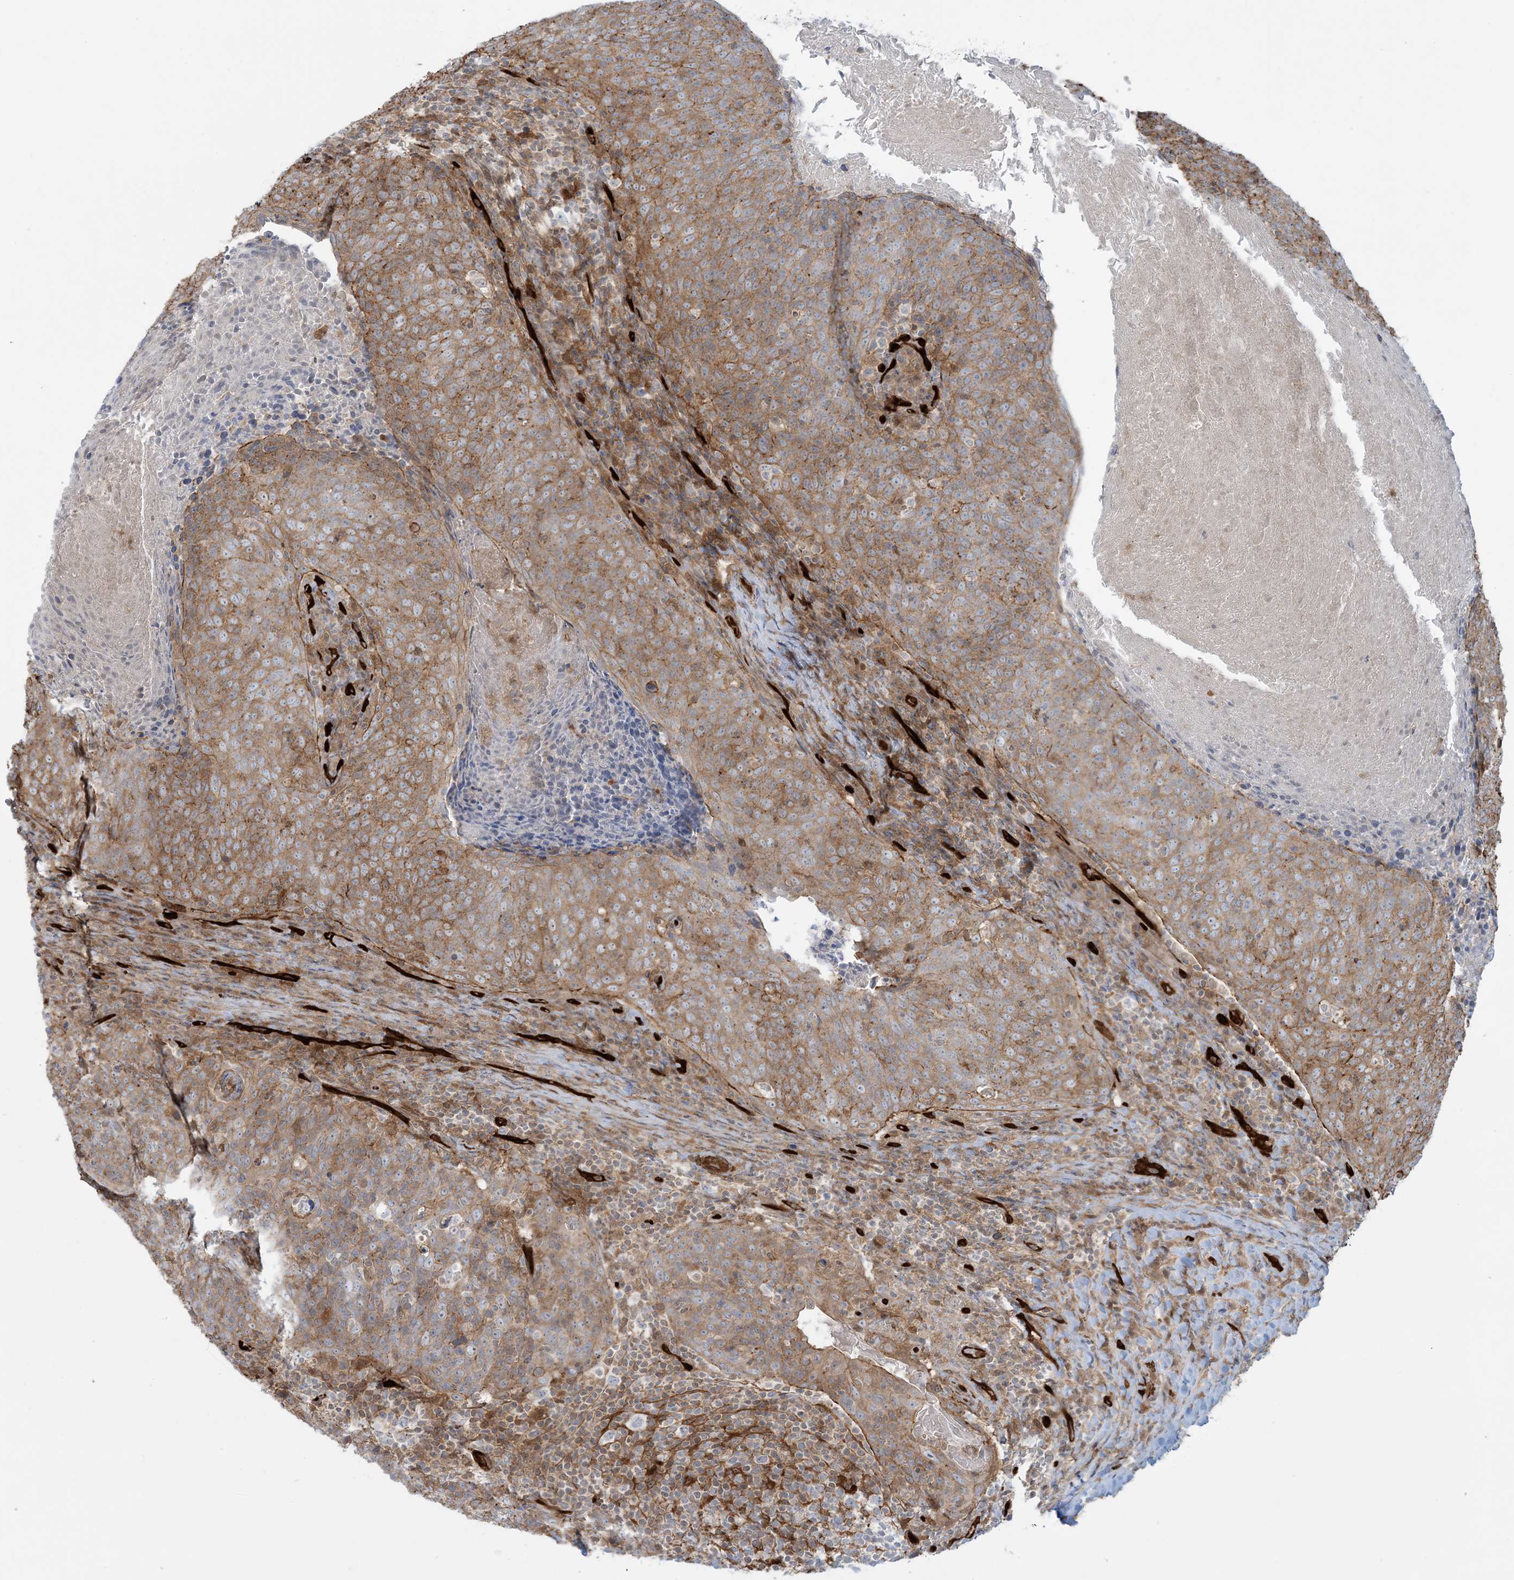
{"staining": {"intensity": "moderate", "quantity": "25%-75%", "location": "cytoplasmic/membranous"}, "tissue": "head and neck cancer", "cell_type": "Tumor cells", "image_type": "cancer", "snomed": [{"axis": "morphology", "description": "Squamous cell carcinoma, NOS"}, {"axis": "morphology", "description": "Squamous cell carcinoma, metastatic, NOS"}, {"axis": "topography", "description": "Lymph node"}, {"axis": "topography", "description": "Head-Neck"}], "caption": "Tumor cells show medium levels of moderate cytoplasmic/membranous expression in about 25%-75% of cells in head and neck cancer (squamous cell carcinoma).", "gene": "PPM1F", "patient": {"sex": "male", "age": 62}}